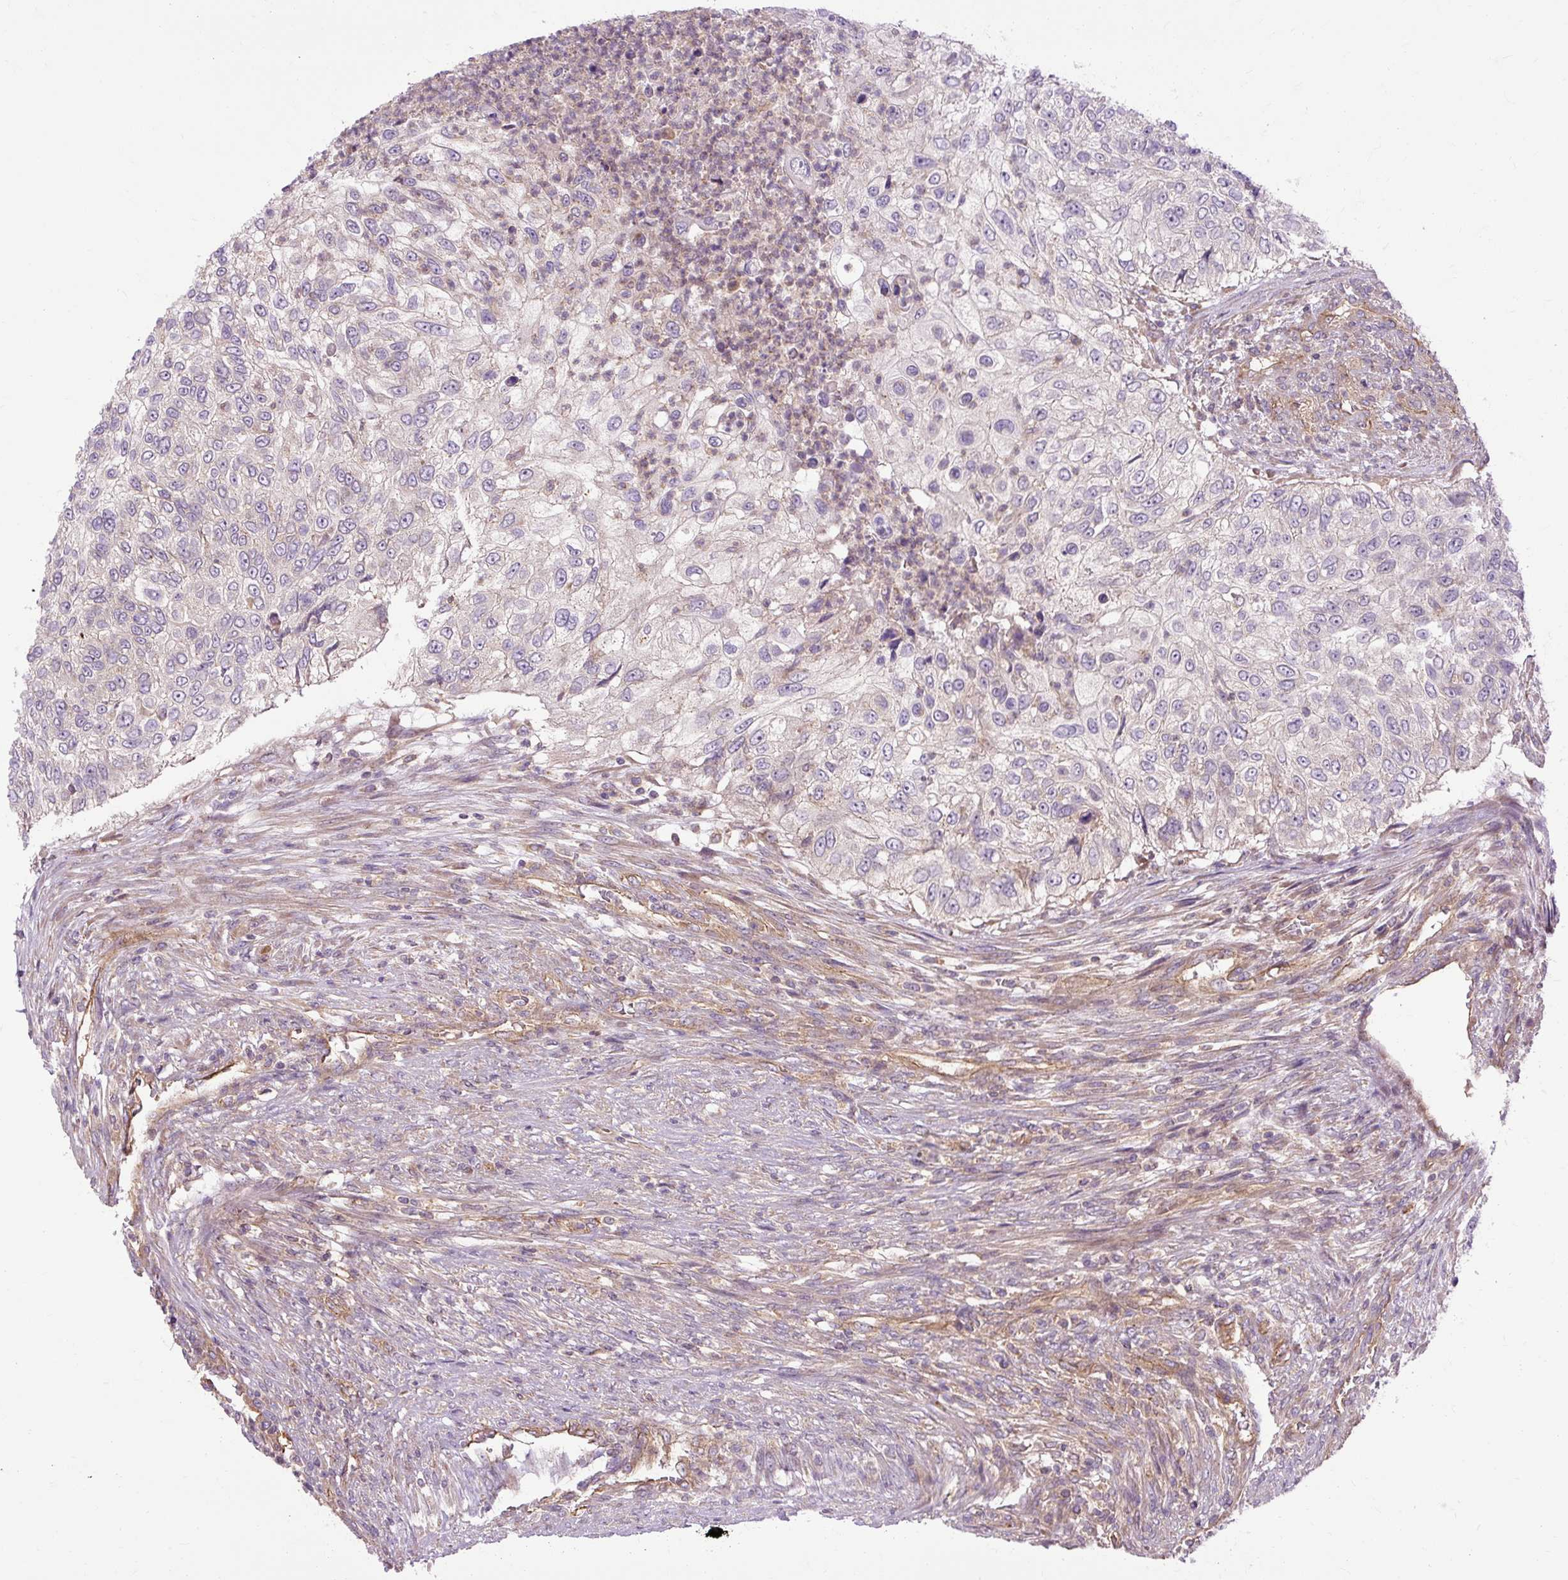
{"staining": {"intensity": "negative", "quantity": "none", "location": "none"}, "tissue": "urothelial cancer", "cell_type": "Tumor cells", "image_type": "cancer", "snomed": [{"axis": "morphology", "description": "Urothelial carcinoma, High grade"}, {"axis": "topography", "description": "Urinary bladder"}], "caption": "Immunohistochemical staining of urothelial carcinoma (high-grade) shows no significant expression in tumor cells. (DAB (3,3'-diaminobenzidine) immunohistochemistry (IHC), high magnification).", "gene": "CCDC93", "patient": {"sex": "female", "age": 60}}